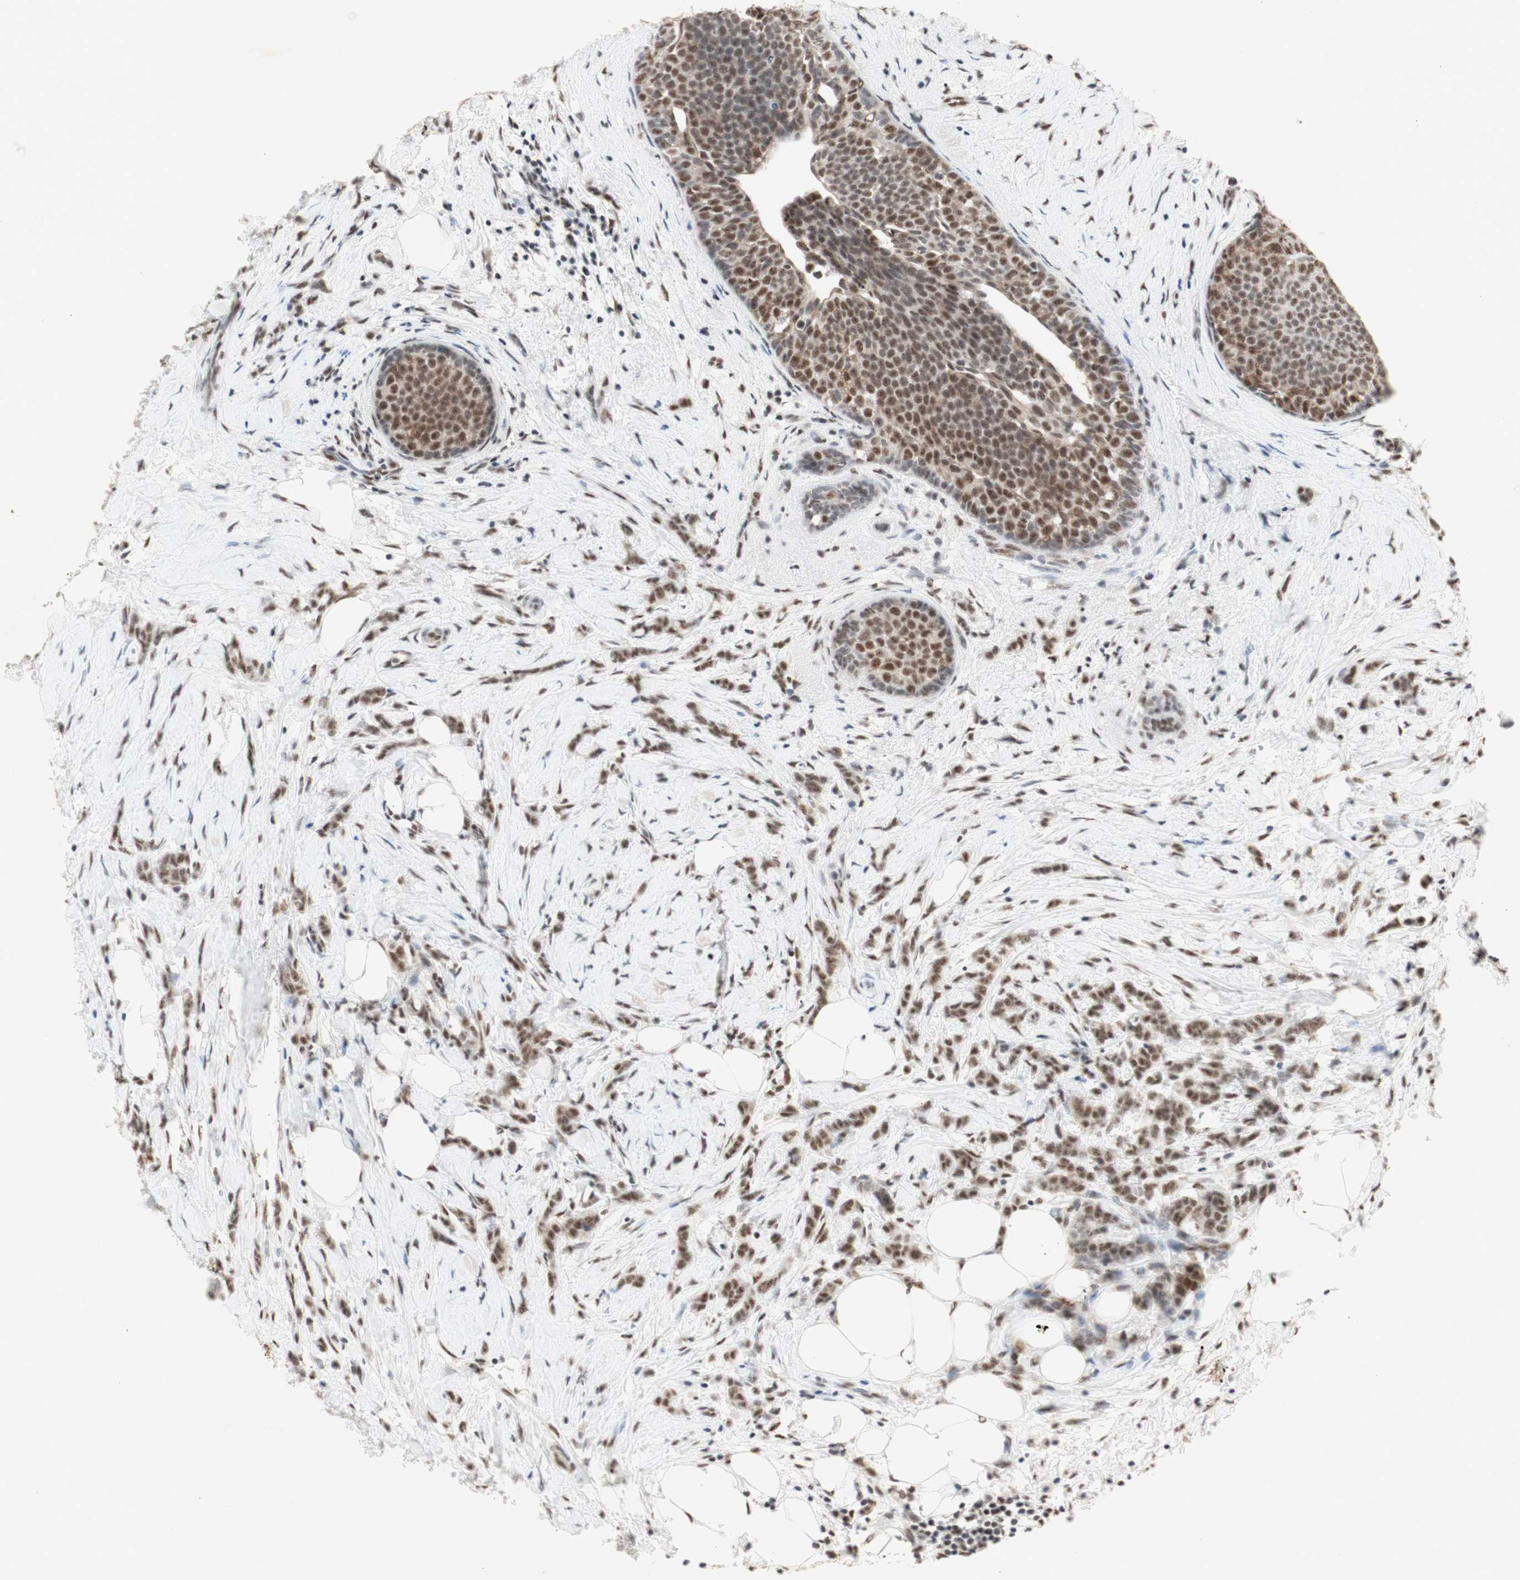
{"staining": {"intensity": "moderate", "quantity": ">75%", "location": "nuclear"}, "tissue": "breast cancer", "cell_type": "Tumor cells", "image_type": "cancer", "snomed": [{"axis": "morphology", "description": "Lobular carcinoma, in situ"}, {"axis": "morphology", "description": "Lobular carcinoma"}, {"axis": "topography", "description": "Breast"}], "caption": "Moderate nuclear staining for a protein is seen in about >75% of tumor cells of breast cancer (lobular carcinoma in situ) using immunohistochemistry (IHC).", "gene": "SNRPB", "patient": {"sex": "female", "age": 41}}